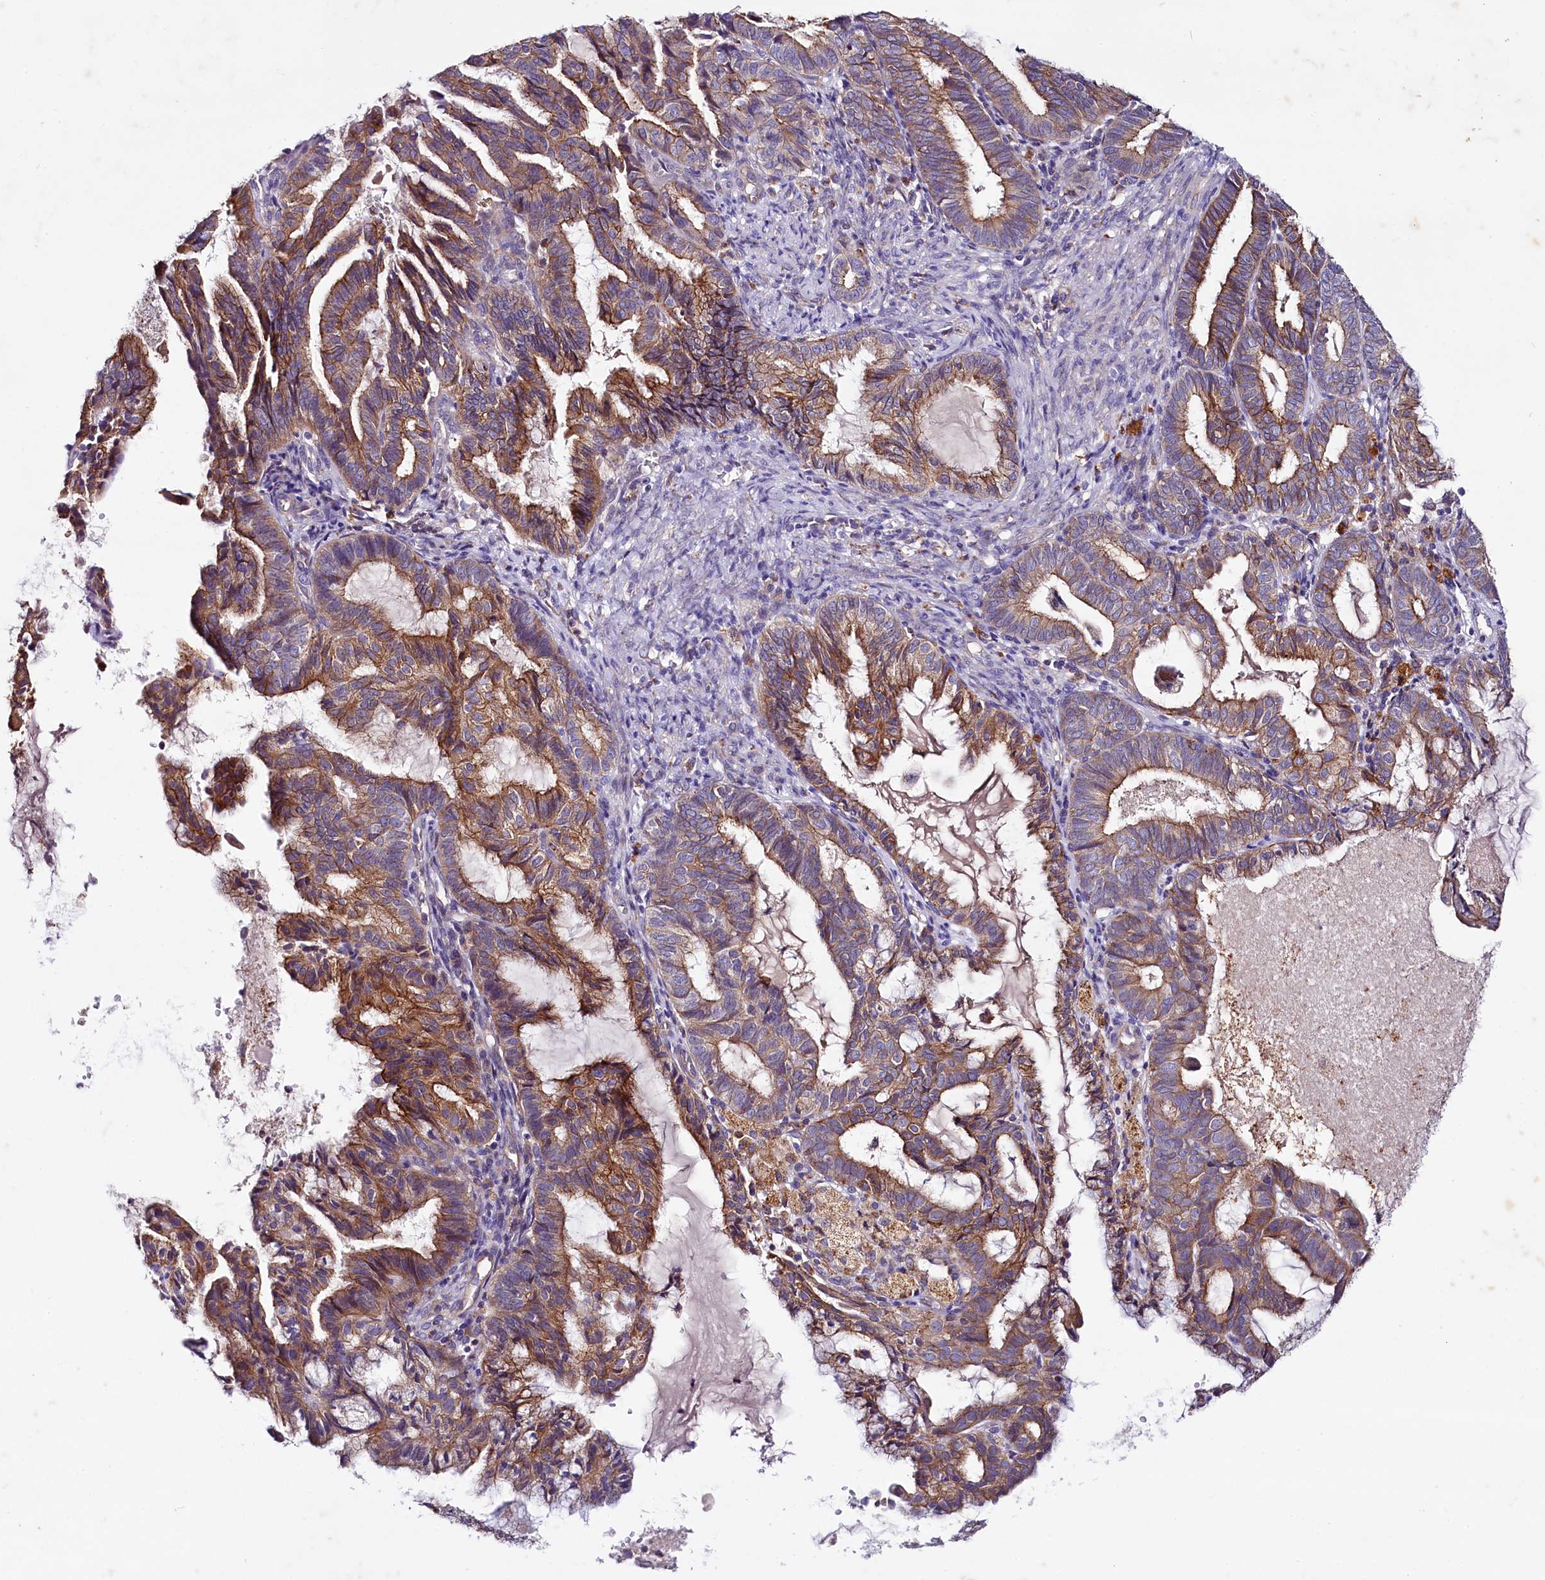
{"staining": {"intensity": "strong", "quantity": "25%-75%", "location": "cytoplasmic/membranous"}, "tissue": "endometrial cancer", "cell_type": "Tumor cells", "image_type": "cancer", "snomed": [{"axis": "morphology", "description": "Adenocarcinoma, NOS"}, {"axis": "topography", "description": "Endometrium"}], "caption": "A photomicrograph showing strong cytoplasmic/membranous expression in approximately 25%-75% of tumor cells in adenocarcinoma (endometrial), as visualized by brown immunohistochemical staining.", "gene": "SACM1L", "patient": {"sex": "female", "age": 86}}